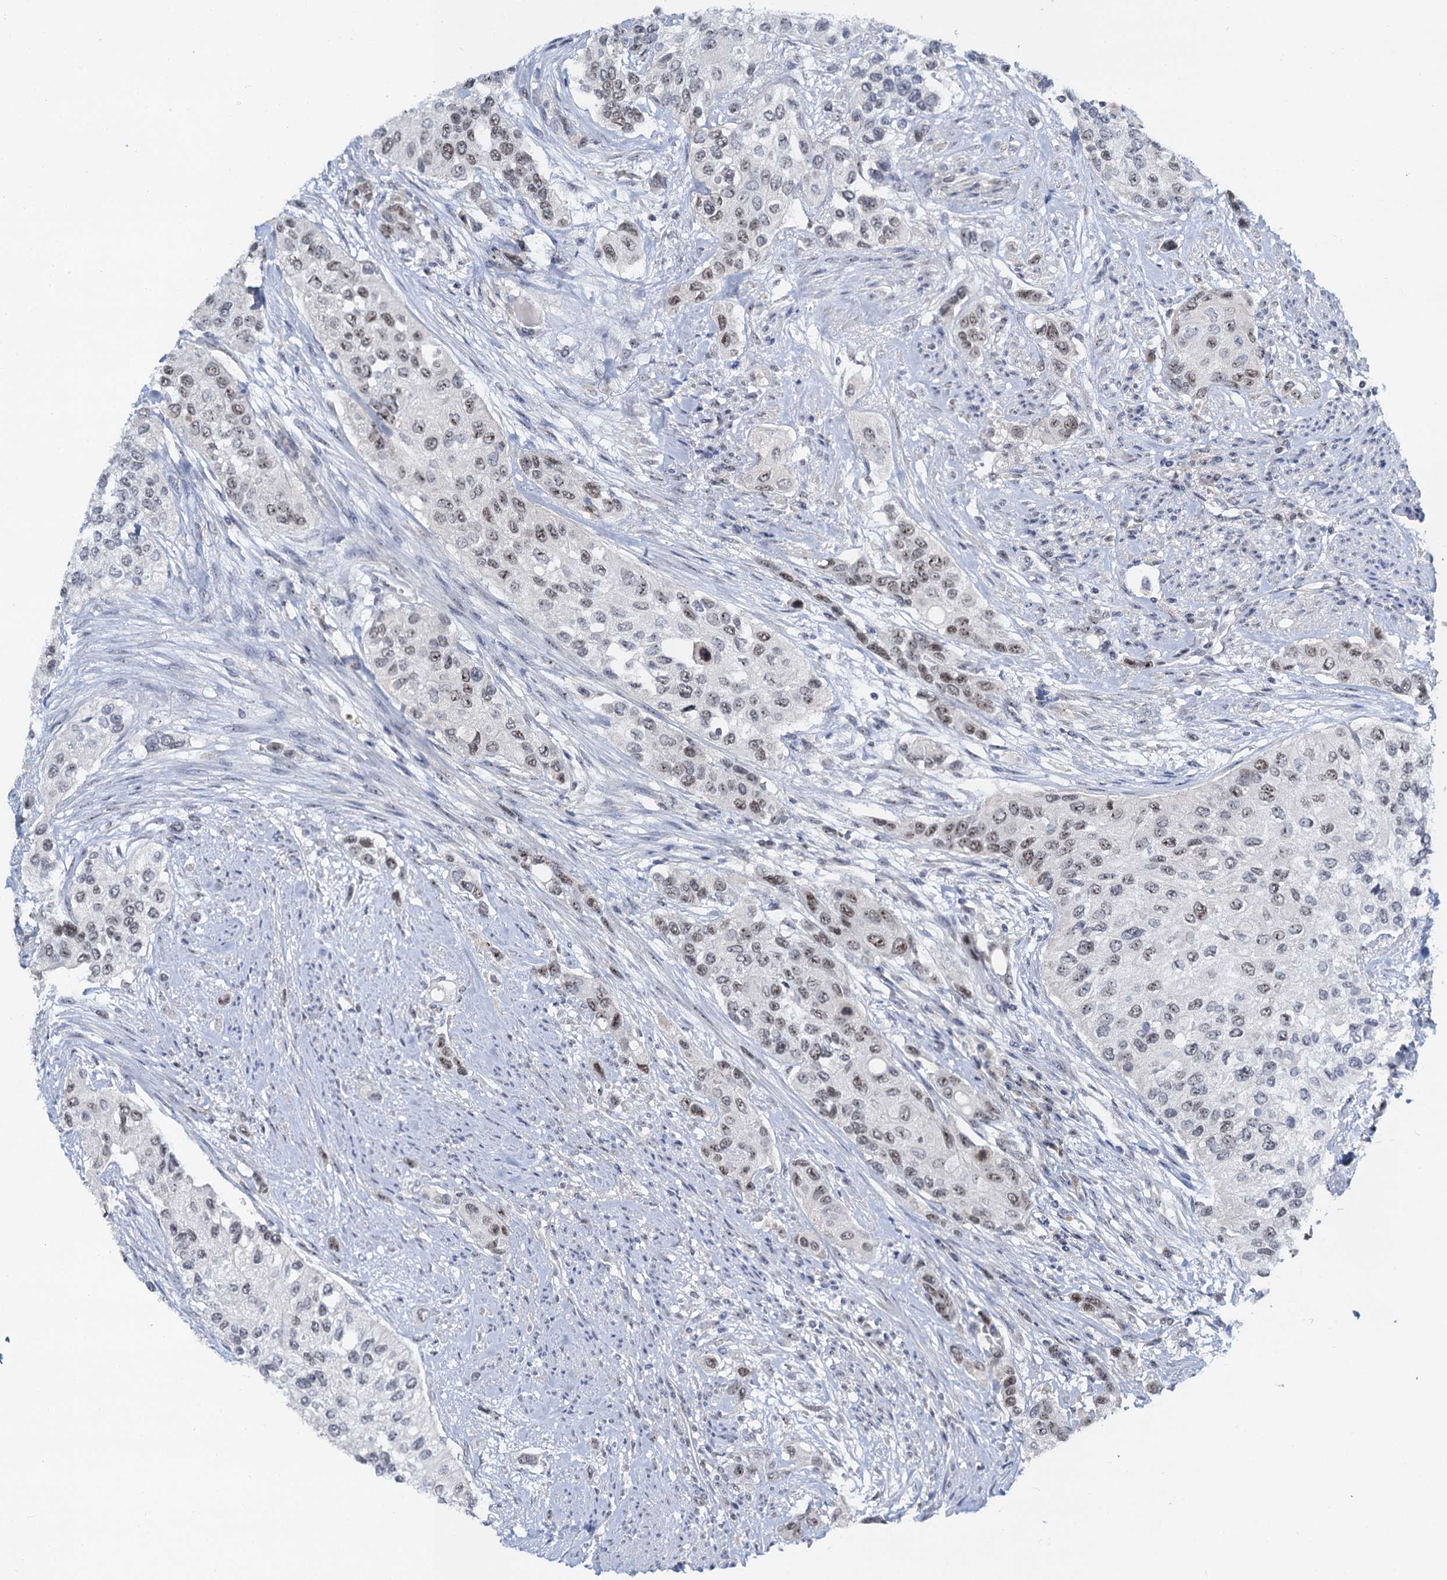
{"staining": {"intensity": "moderate", "quantity": "25%-75%", "location": "nuclear"}, "tissue": "urothelial cancer", "cell_type": "Tumor cells", "image_type": "cancer", "snomed": [{"axis": "morphology", "description": "Normal tissue, NOS"}, {"axis": "morphology", "description": "Urothelial carcinoma, High grade"}, {"axis": "topography", "description": "Vascular tissue"}, {"axis": "topography", "description": "Urinary bladder"}], "caption": "Tumor cells demonstrate moderate nuclear staining in about 25%-75% of cells in urothelial cancer.", "gene": "NOP2", "patient": {"sex": "female", "age": 56}}